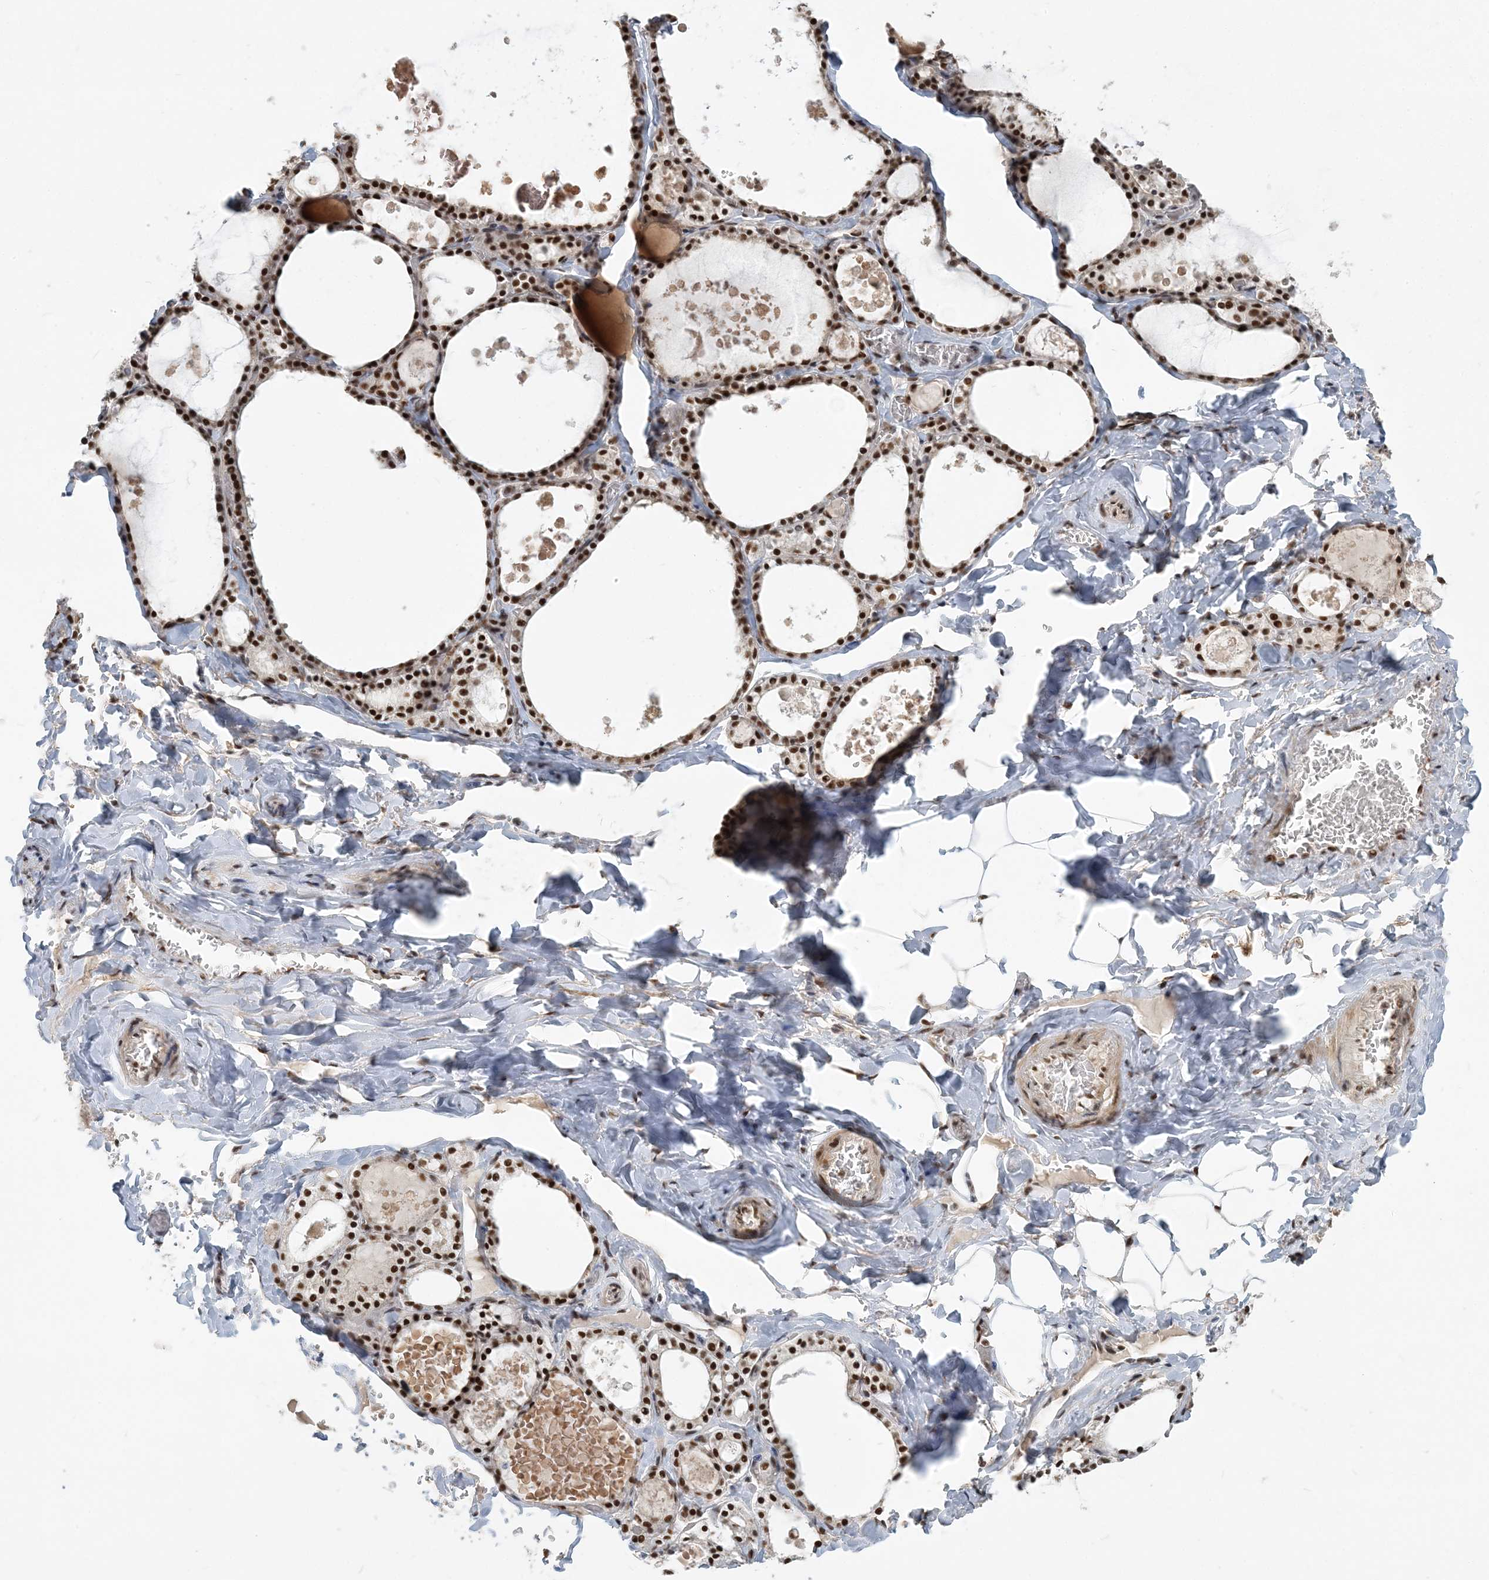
{"staining": {"intensity": "strong", "quantity": ">75%", "location": "nuclear"}, "tissue": "thyroid gland", "cell_type": "Glandular cells", "image_type": "normal", "snomed": [{"axis": "morphology", "description": "Normal tissue, NOS"}, {"axis": "topography", "description": "Thyroid gland"}], "caption": "Immunohistochemistry histopathology image of unremarkable human thyroid gland stained for a protein (brown), which exhibits high levels of strong nuclear positivity in approximately >75% of glandular cells.", "gene": "PLRG1", "patient": {"sex": "male", "age": 56}}